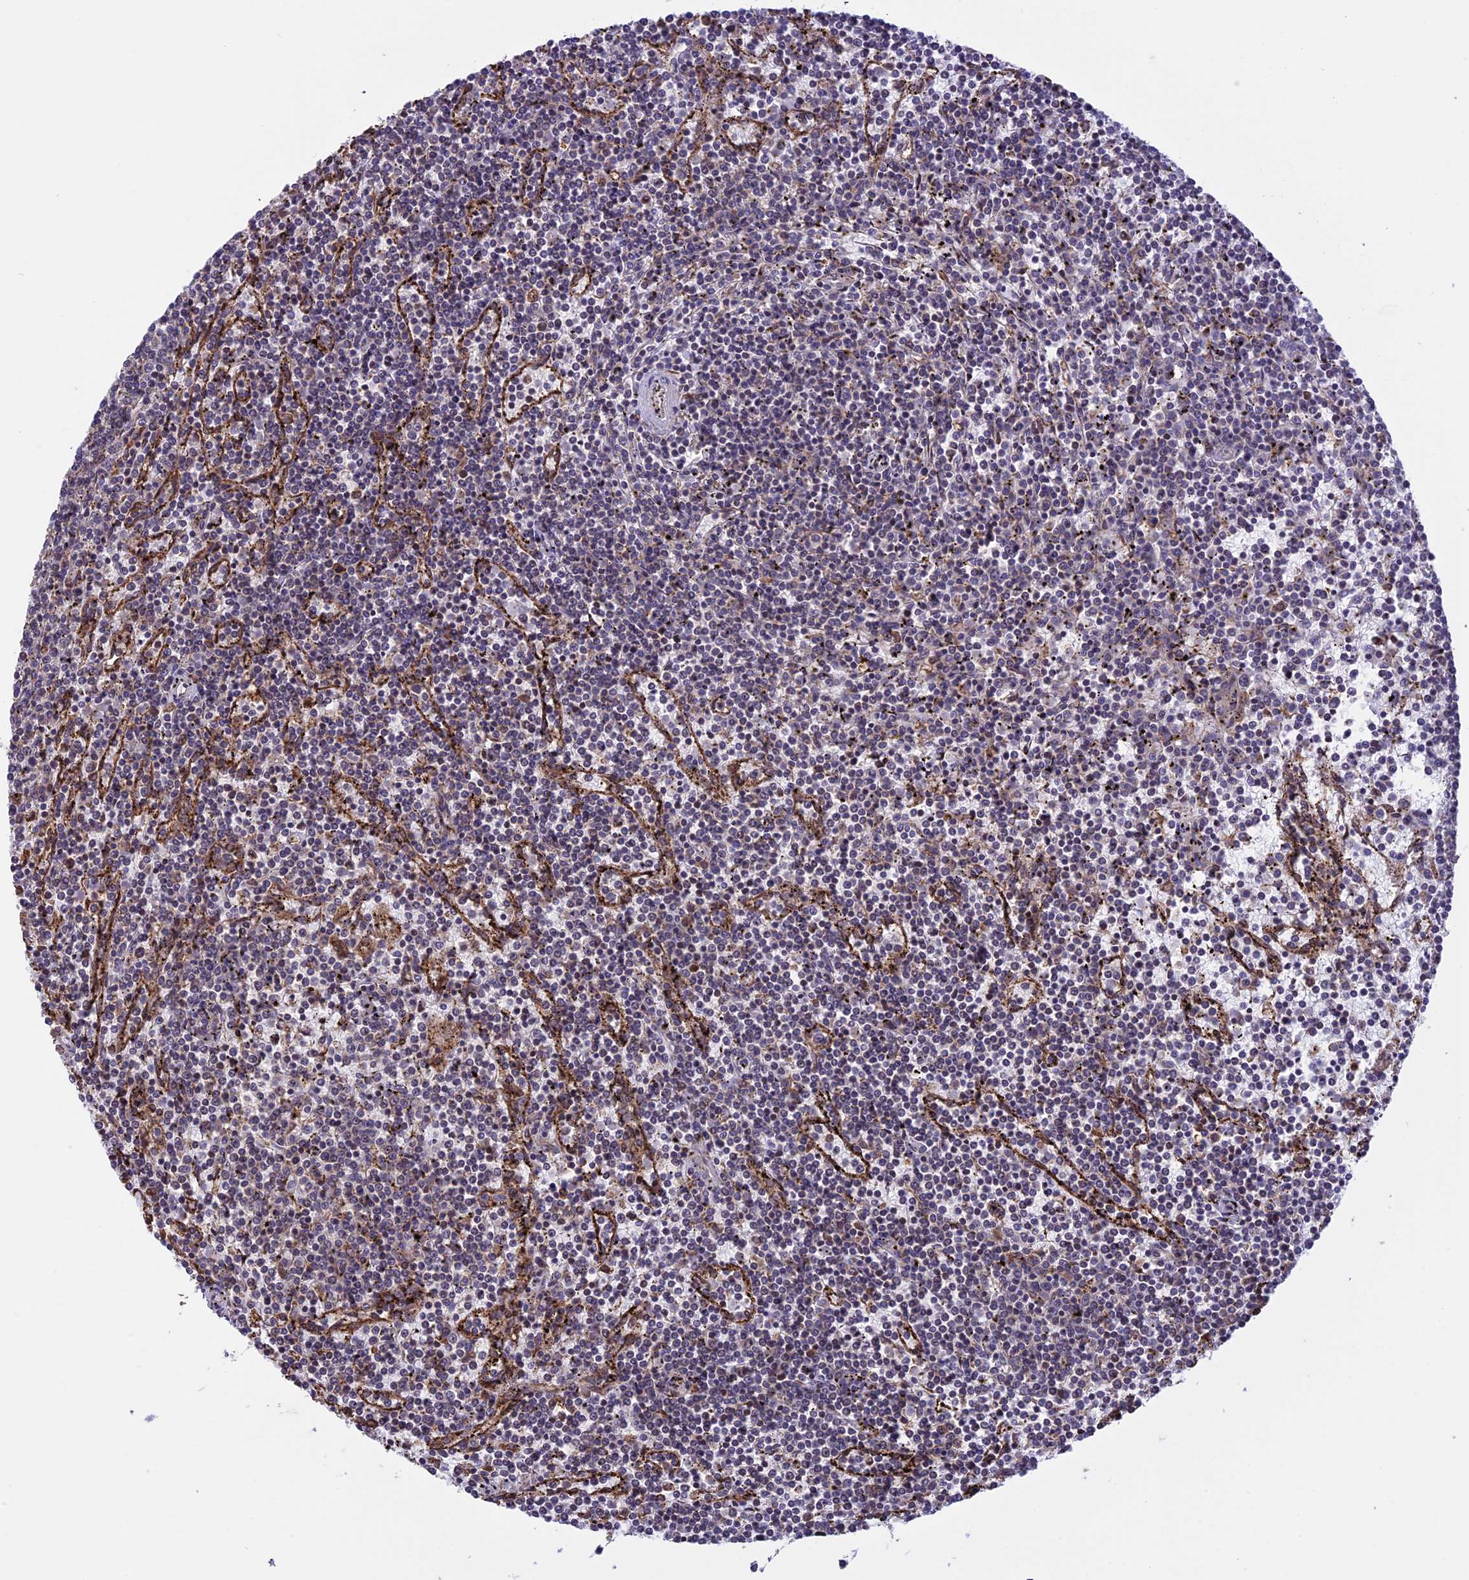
{"staining": {"intensity": "negative", "quantity": "none", "location": "none"}, "tissue": "lymphoma", "cell_type": "Tumor cells", "image_type": "cancer", "snomed": [{"axis": "morphology", "description": "Malignant lymphoma, non-Hodgkin's type, Low grade"}, {"axis": "topography", "description": "Spleen"}], "caption": "Immunohistochemistry (IHC) of human lymphoma demonstrates no expression in tumor cells.", "gene": "DMRTA2", "patient": {"sex": "female", "age": 50}}